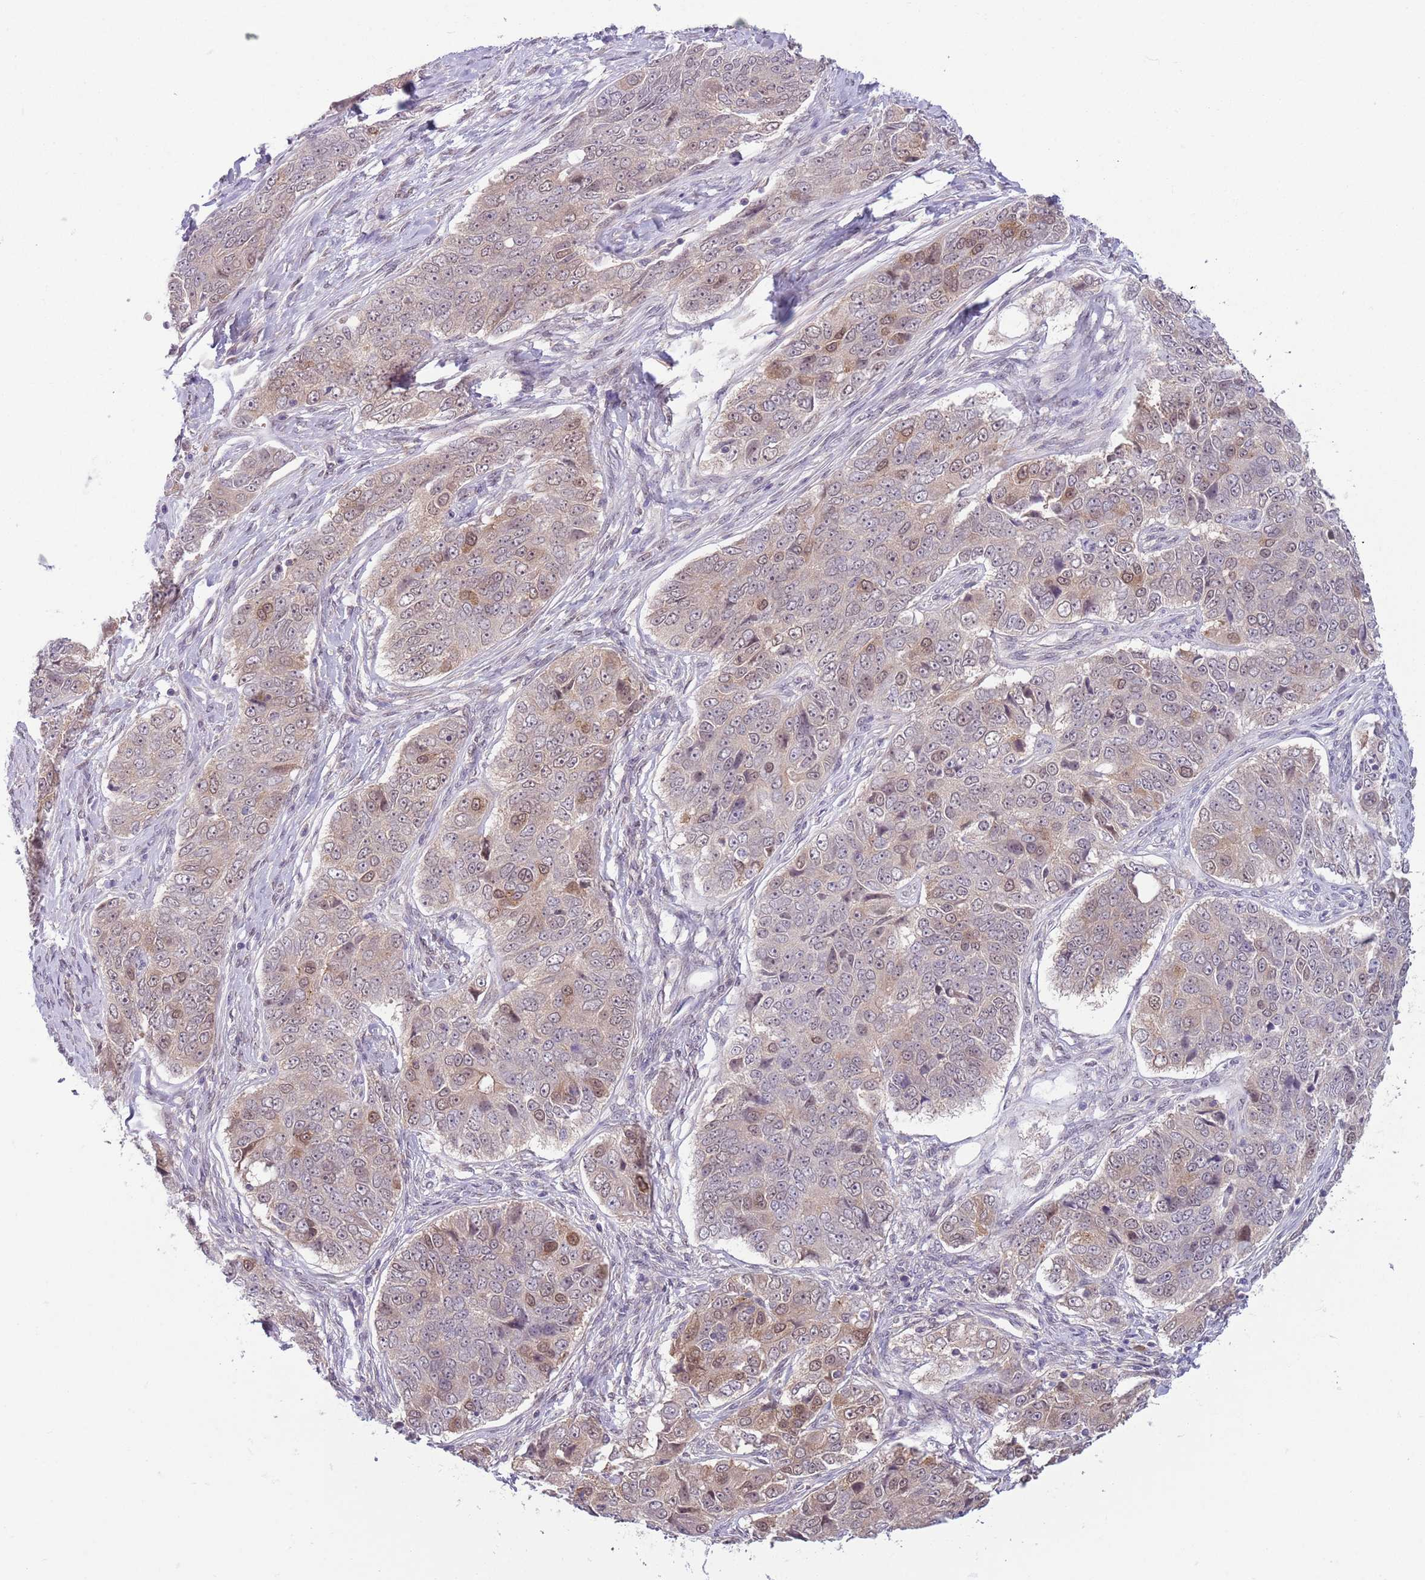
{"staining": {"intensity": "weak", "quantity": "25%-75%", "location": "cytoplasmic/membranous,nuclear"}, "tissue": "ovarian cancer", "cell_type": "Tumor cells", "image_type": "cancer", "snomed": [{"axis": "morphology", "description": "Carcinoma, endometroid"}, {"axis": "topography", "description": "Ovary"}], "caption": "Endometroid carcinoma (ovarian) was stained to show a protein in brown. There is low levels of weak cytoplasmic/membranous and nuclear staining in approximately 25%-75% of tumor cells.", "gene": "COPE", "patient": {"sex": "female", "age": 51}}